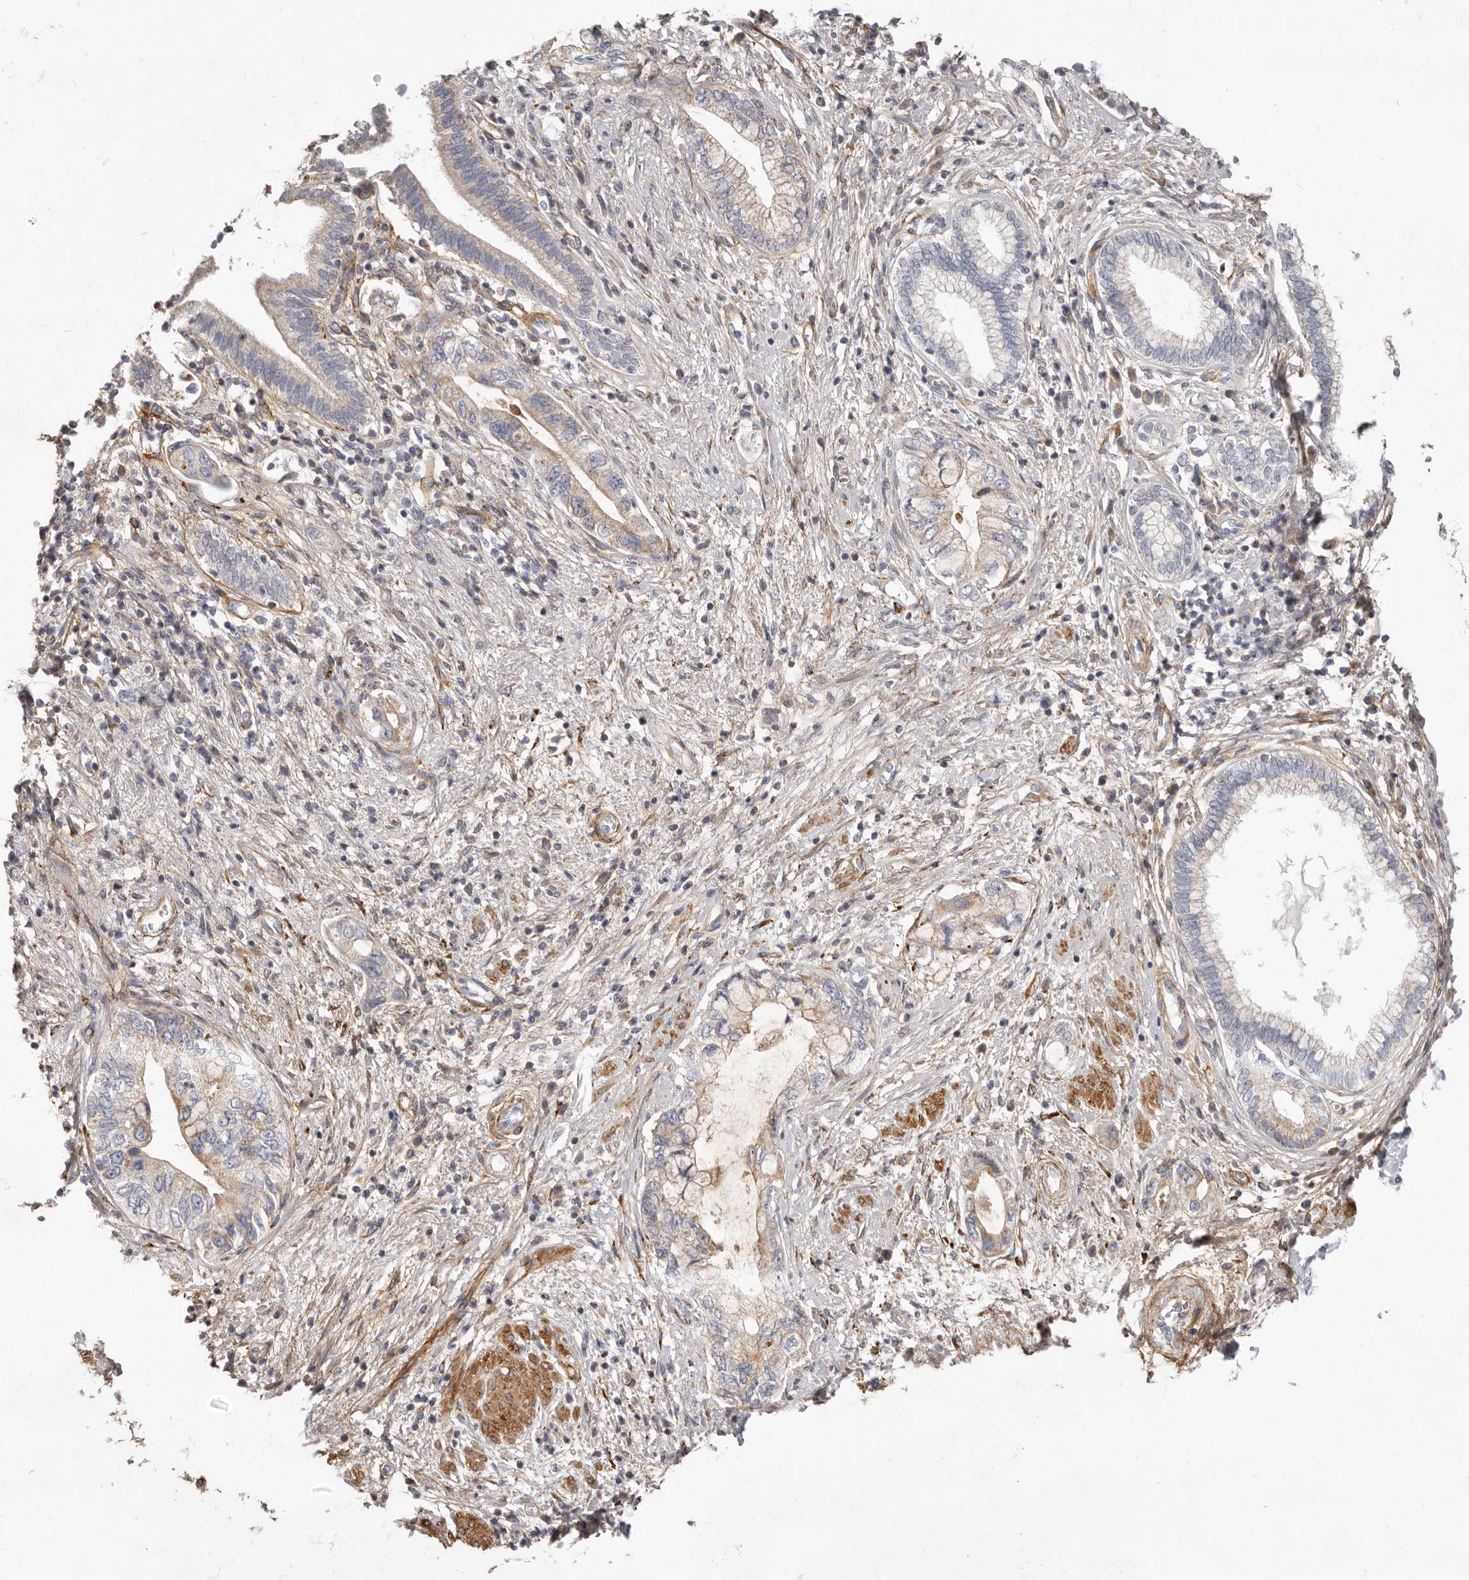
{"staining": {"intensity": "weak", "quantity": "25%-75%", "location": "cytoplasmic/membranous"}, "tissue": "pancreatic cancer", "cell_type": "Tumor cells", "image_type": "cancer", "snomed": [{"axis": "morphology", "description": "Adenocarcinoma, NOS"}, {"axis": "topography", "description": "Pancreas"}], "caption": "Weak cytoplasmic/membranous protein expression is seen in about 25%-75% of tumor cells in pancreatic cancer (adenocarcinoma).", "gene": "MRPS10", "patient": {"sex": "female", "age": 73}}